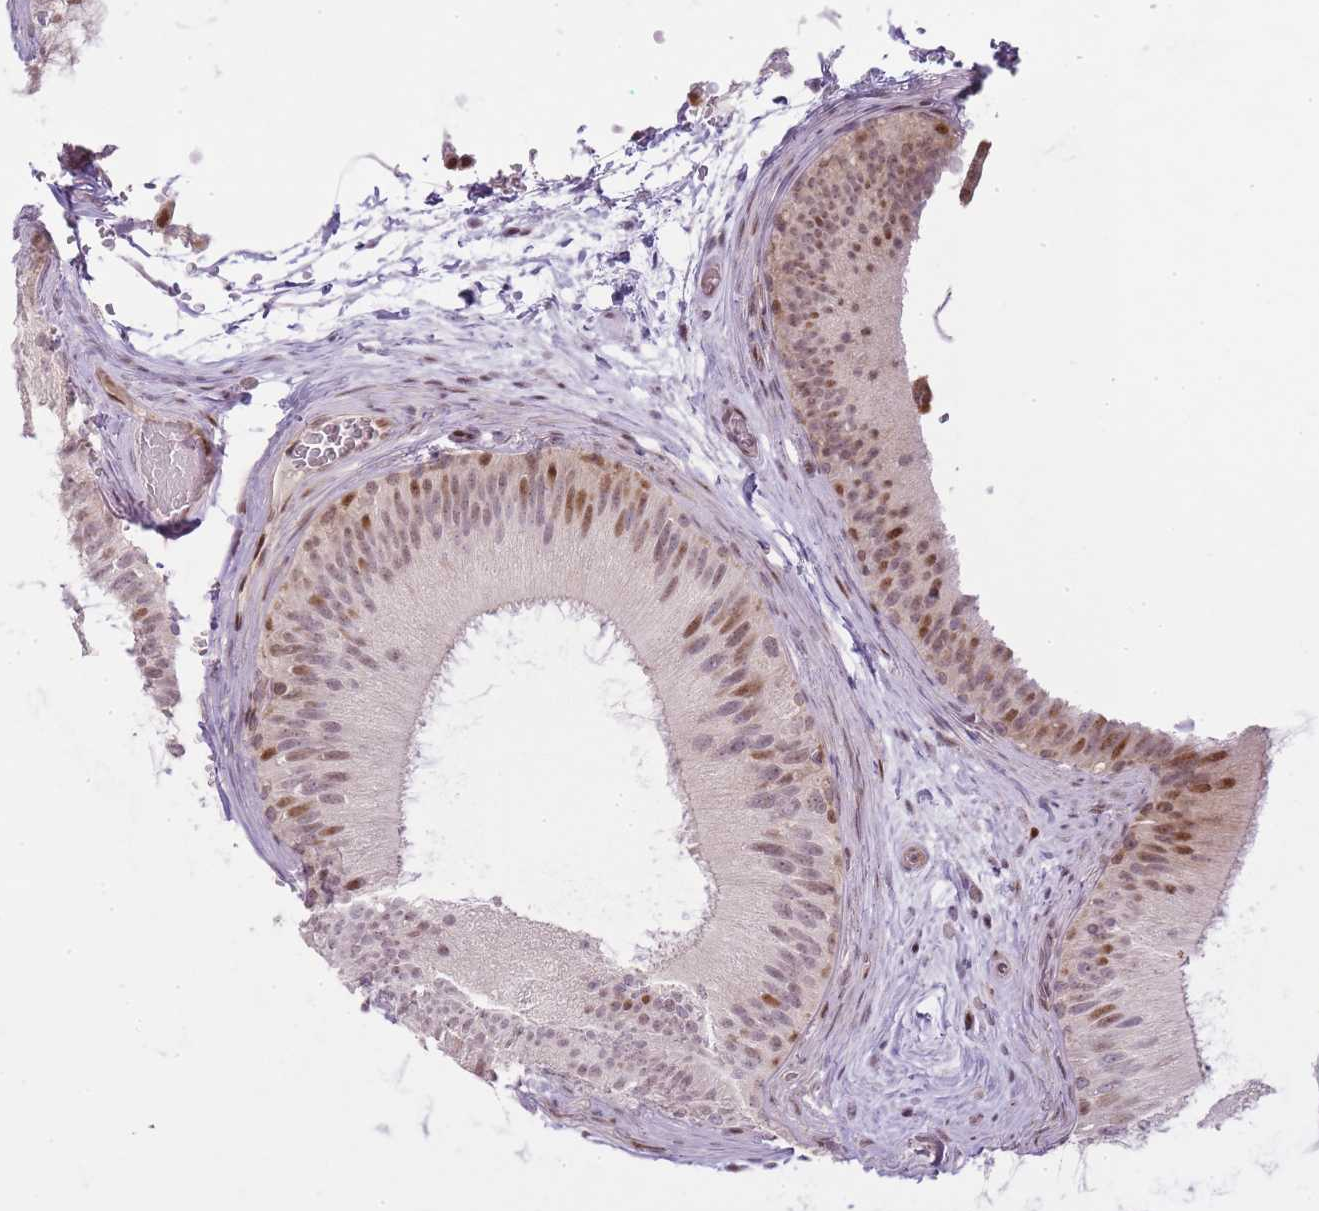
{"staining": {"intensity": "moderate", "quantity": "25%-75%", "location": "nuclear"}, "tissue": "epididymis", "cell_type": "Glandular cells", "image_type": "normal", "snomed": [{"axis": "morphology", "description": "Normal tissue, NOS"}, {"axis": "topography", "description": "Epididymis"}], "caption": "A medium amount of moderate nuclear expression is appreciated in approximately 25%-75% of glandular cells in normal epididymis.", "gene": "OGG1", "patient": {"sex": "male", "age": 45}}